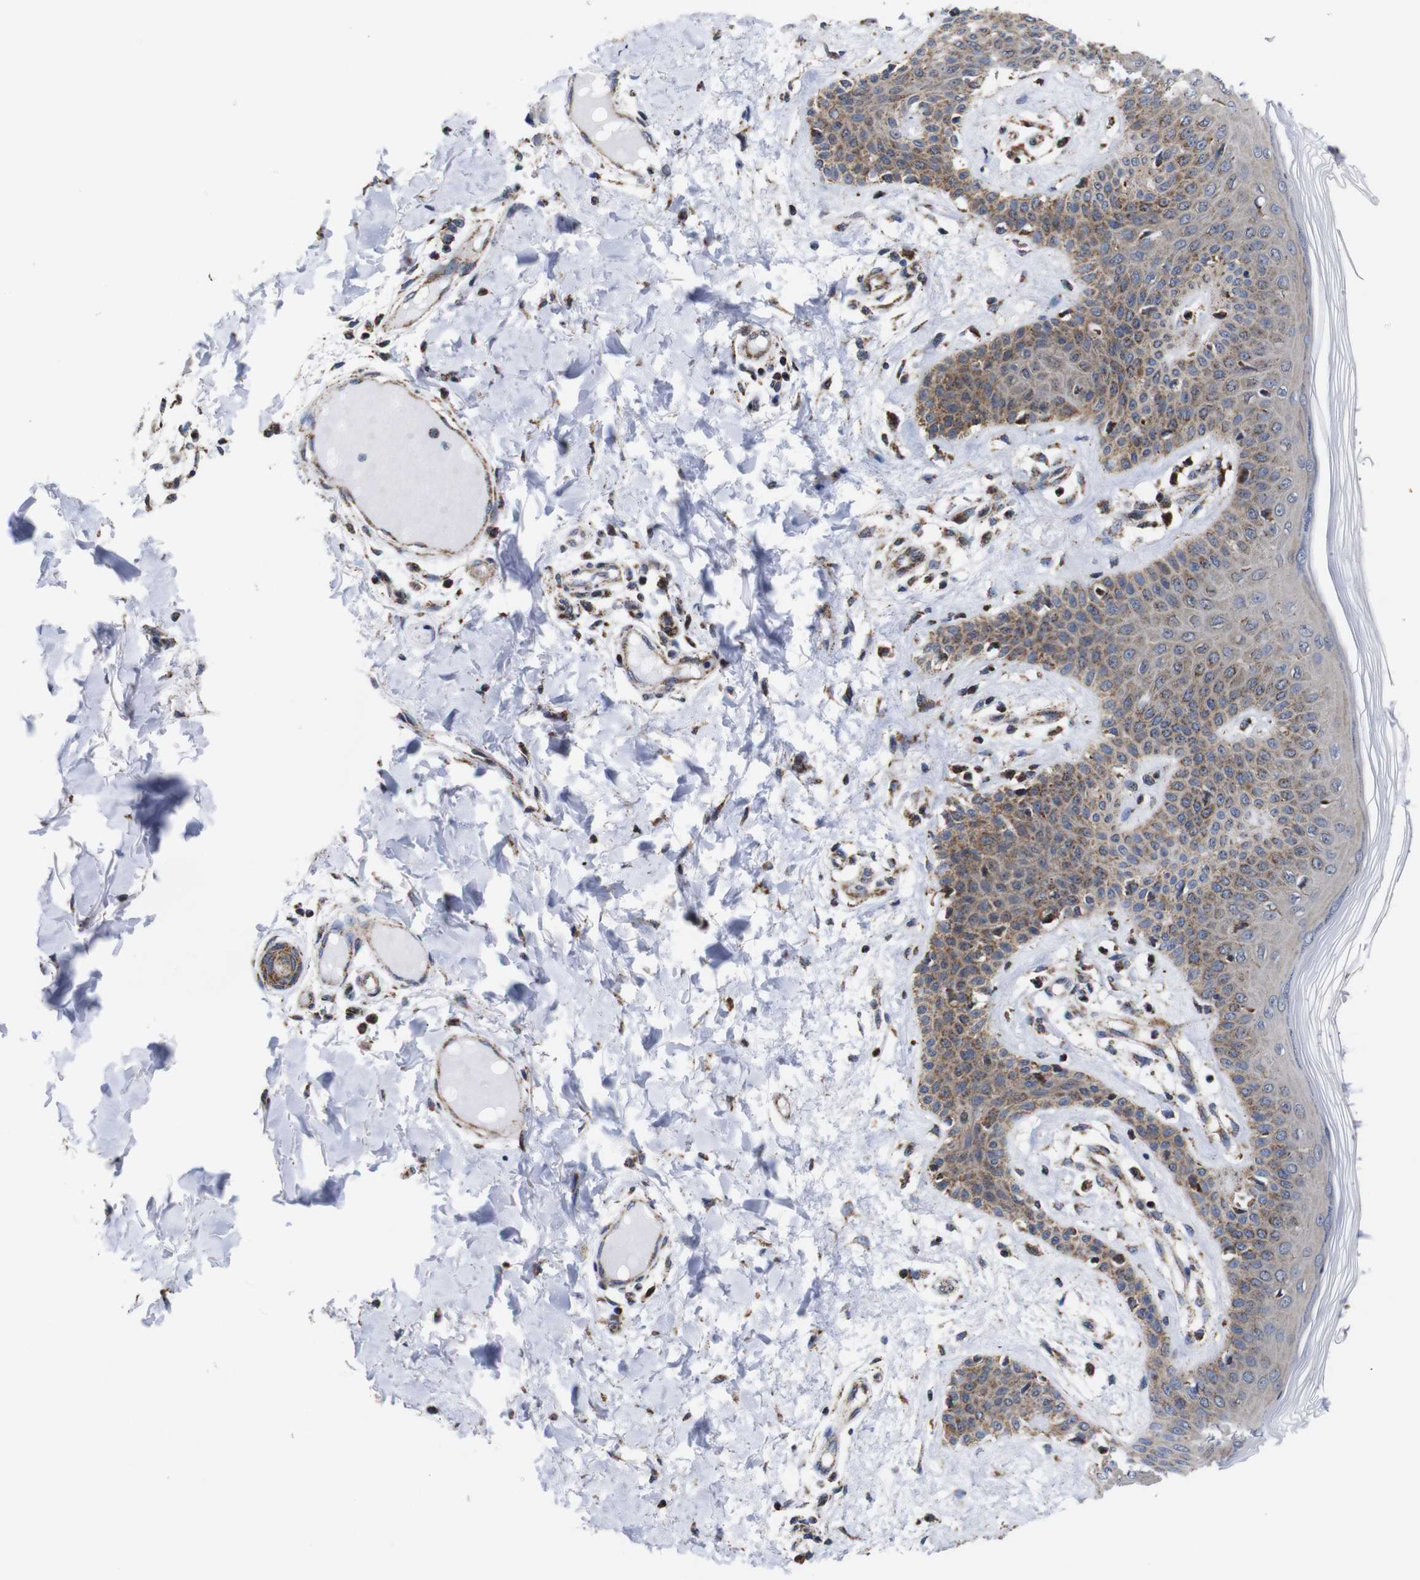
{"staining": {"intensity": "moderate", "quantity": ">75%", "location": "cytoplasmic/membranous"}, "tissue": "skin", "cell_type": "Fibroblasts", "image_type": "normal", "snomed": [{"axis": "morphology", "description": "Normal tissue, NOS"}, {"axis": "topography", "description": "Skin"}], "caption": "Unremarkable skin was stained to show a protein in brown. There is medium levels of moderate cytoplasmic/membranous expression in about >75% of fibroblasts.", "gene": "C17orf80", "patient": {"sex": "male", "age": 53}}